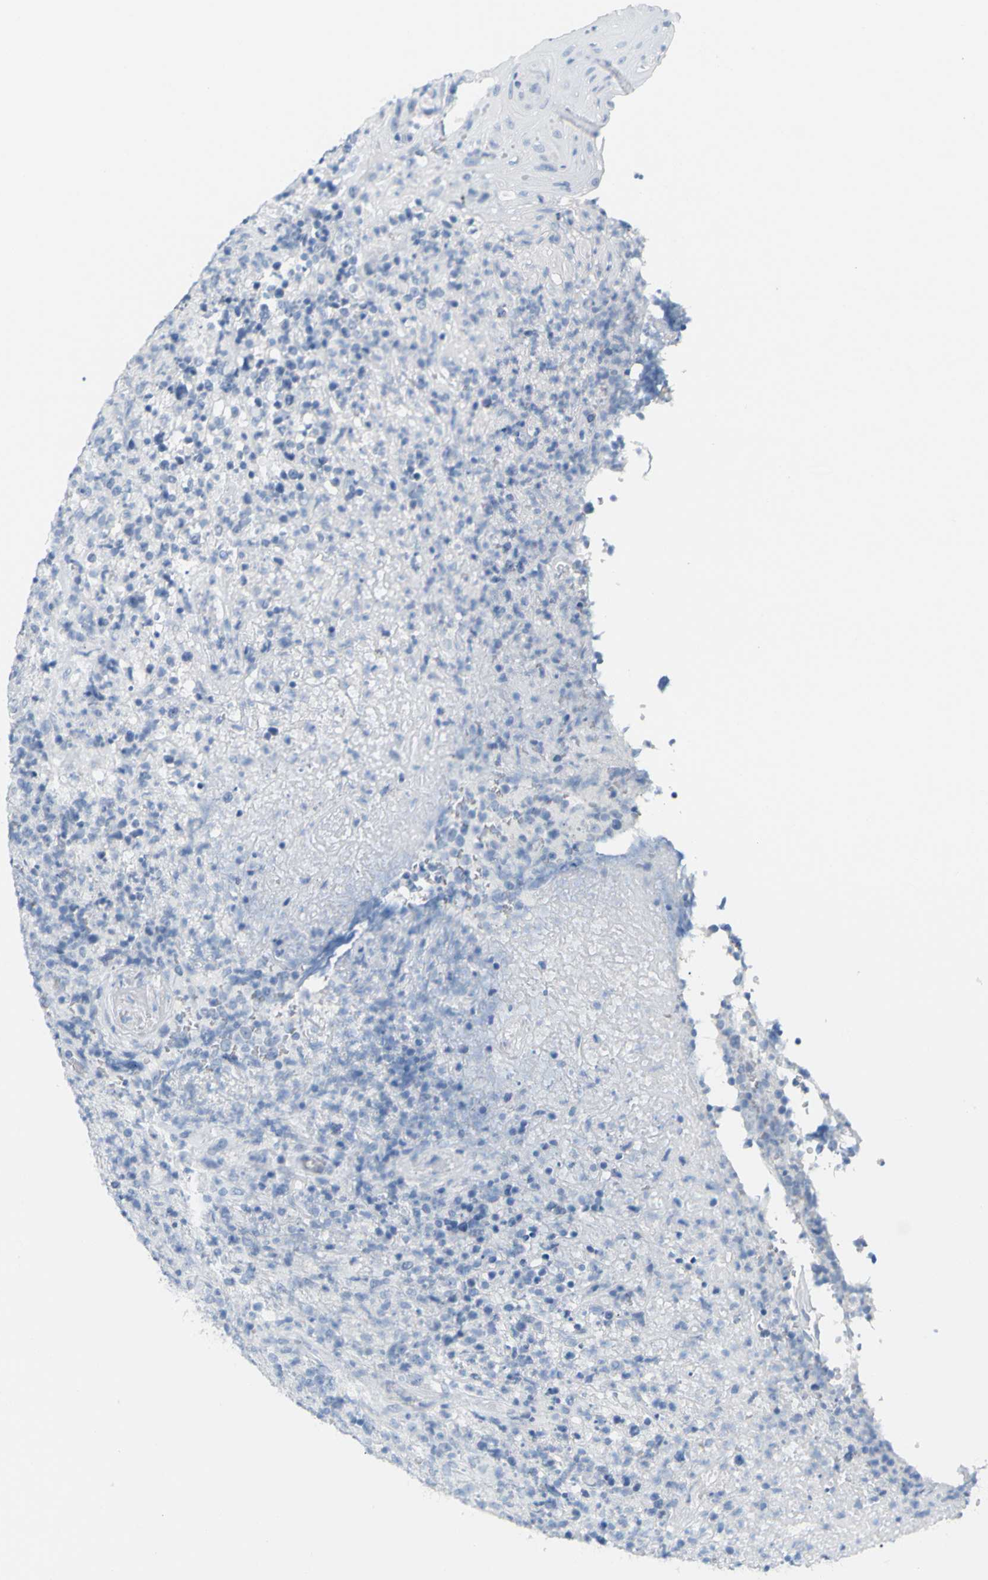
{"staining": {"intensity": "negative", "quantity": "none", "location": "none"}, "tissue": "lymphoma", "cell_type": "Tumor cells", "image_type": "cancer", "snomed": [{"axis": "morphology", "description": "Malignant lymphoma, non-Hodgkin's type, High grade"}, {"axis": "topography", "description": "Tonsil"}], "caption": "Tumor cells show no significant protein expression in high-grade malignant lymphoma, non-Hodgkin's type. (DAB (3,3'-diaminobenzidine) immunohistochemistry (IHC) visualized using brightfield microscopy, high magnification).", "gene": "OPN1SW", "patient": {"sex": "female", "age": 36}}